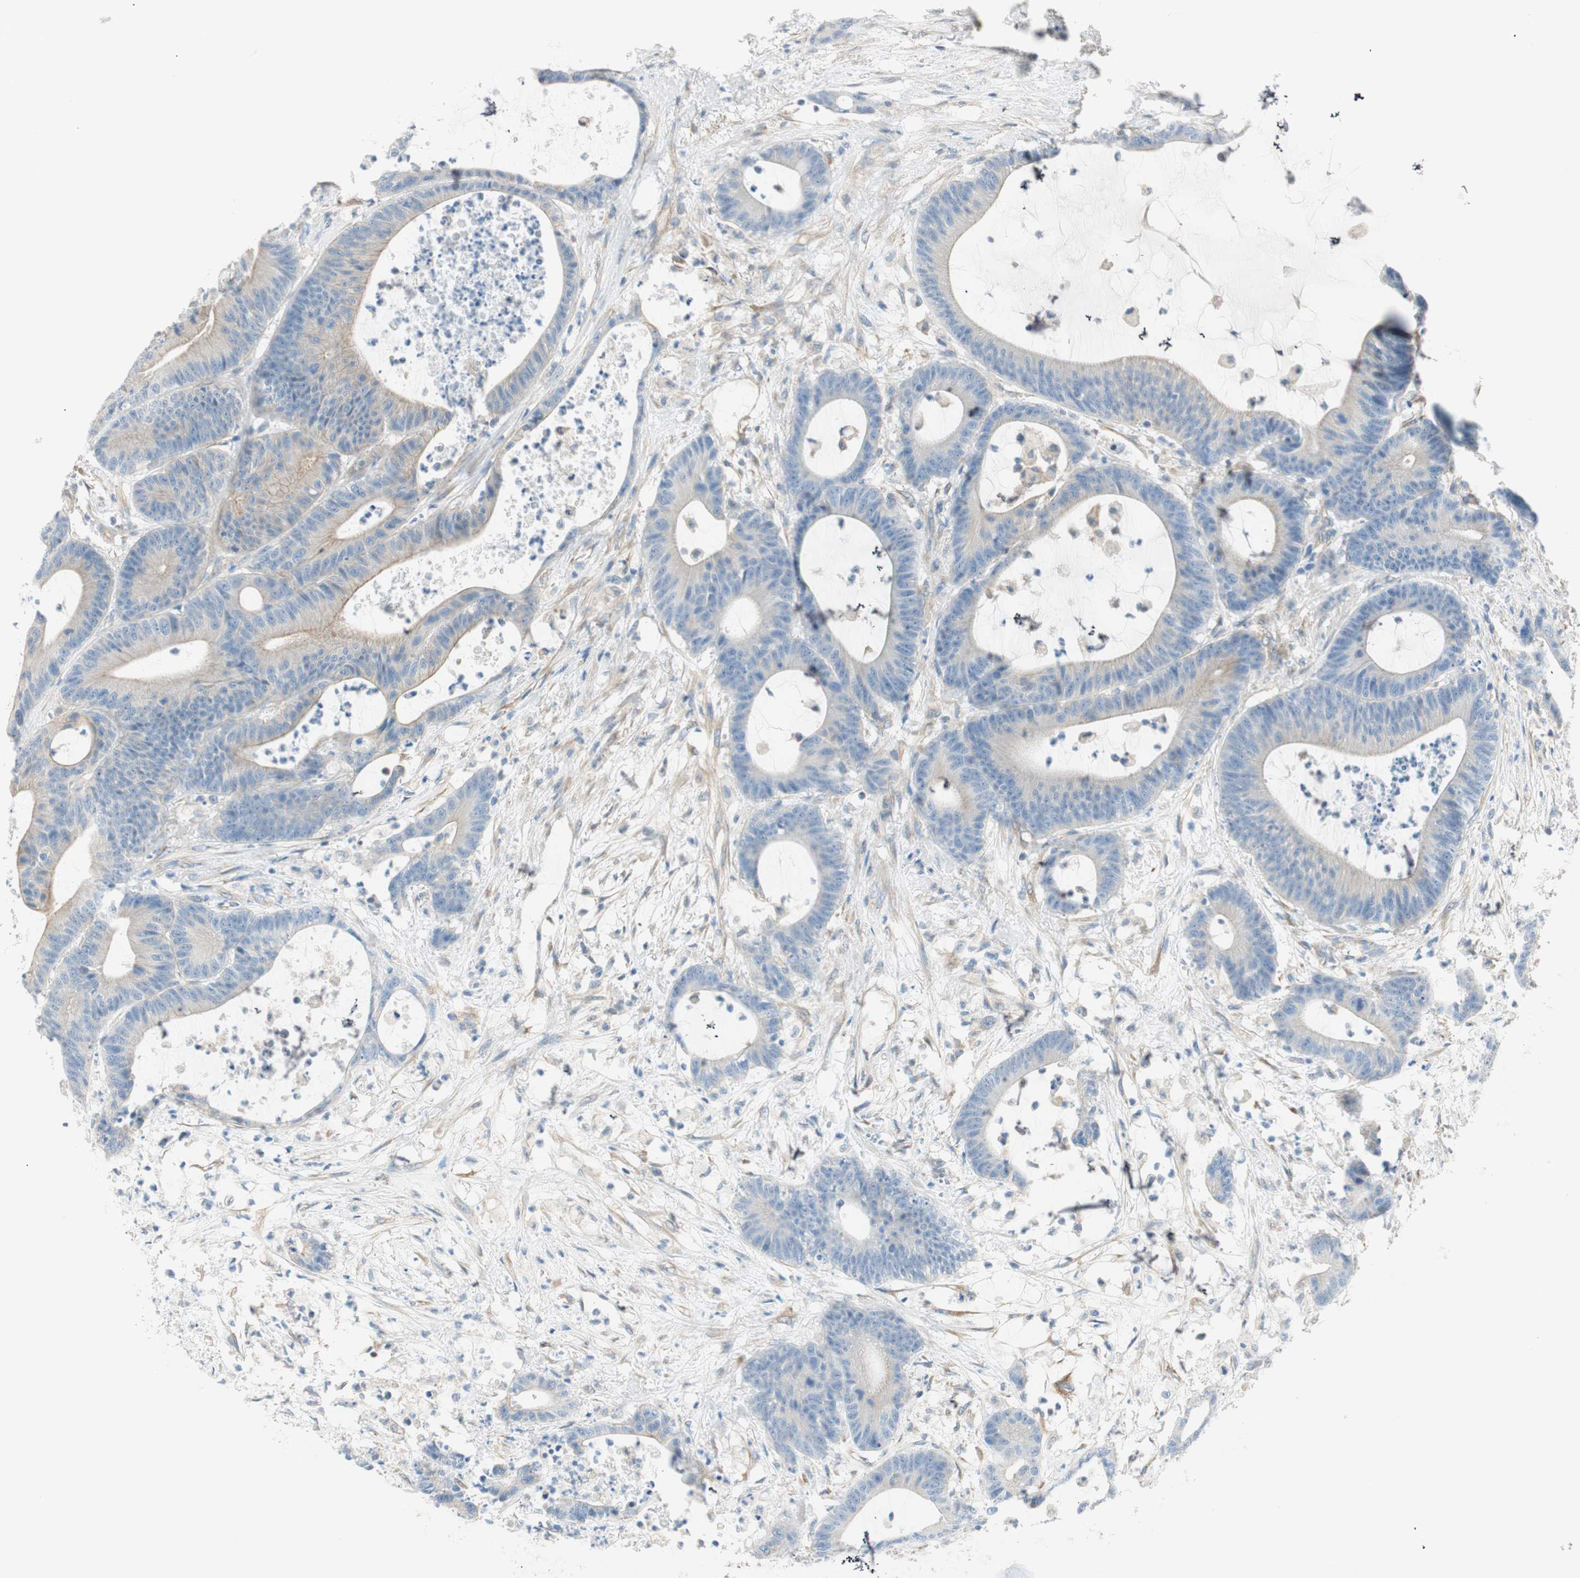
{"staining": {"intensity": "weak", "quantity": "<25%", "location": "cytoplasmic/membranous"}, "tissue": "colorectal cancer", "cell_type": "Tumor cells", "image_type": "cancer", "snomed": [{"axis": "morphology", "description": "Adenocarcinoma, NOS"}, {"axis": "topography", "description": "Colon"}], "caption": "DAB (3,3'-diaminobenzidine) immunohistochemical staining of adenocarcinoma (colorectal) shows no significant staining in tumor cells.", "gene": "CDK3", "patient": {"sex": "female", "age": 84}}